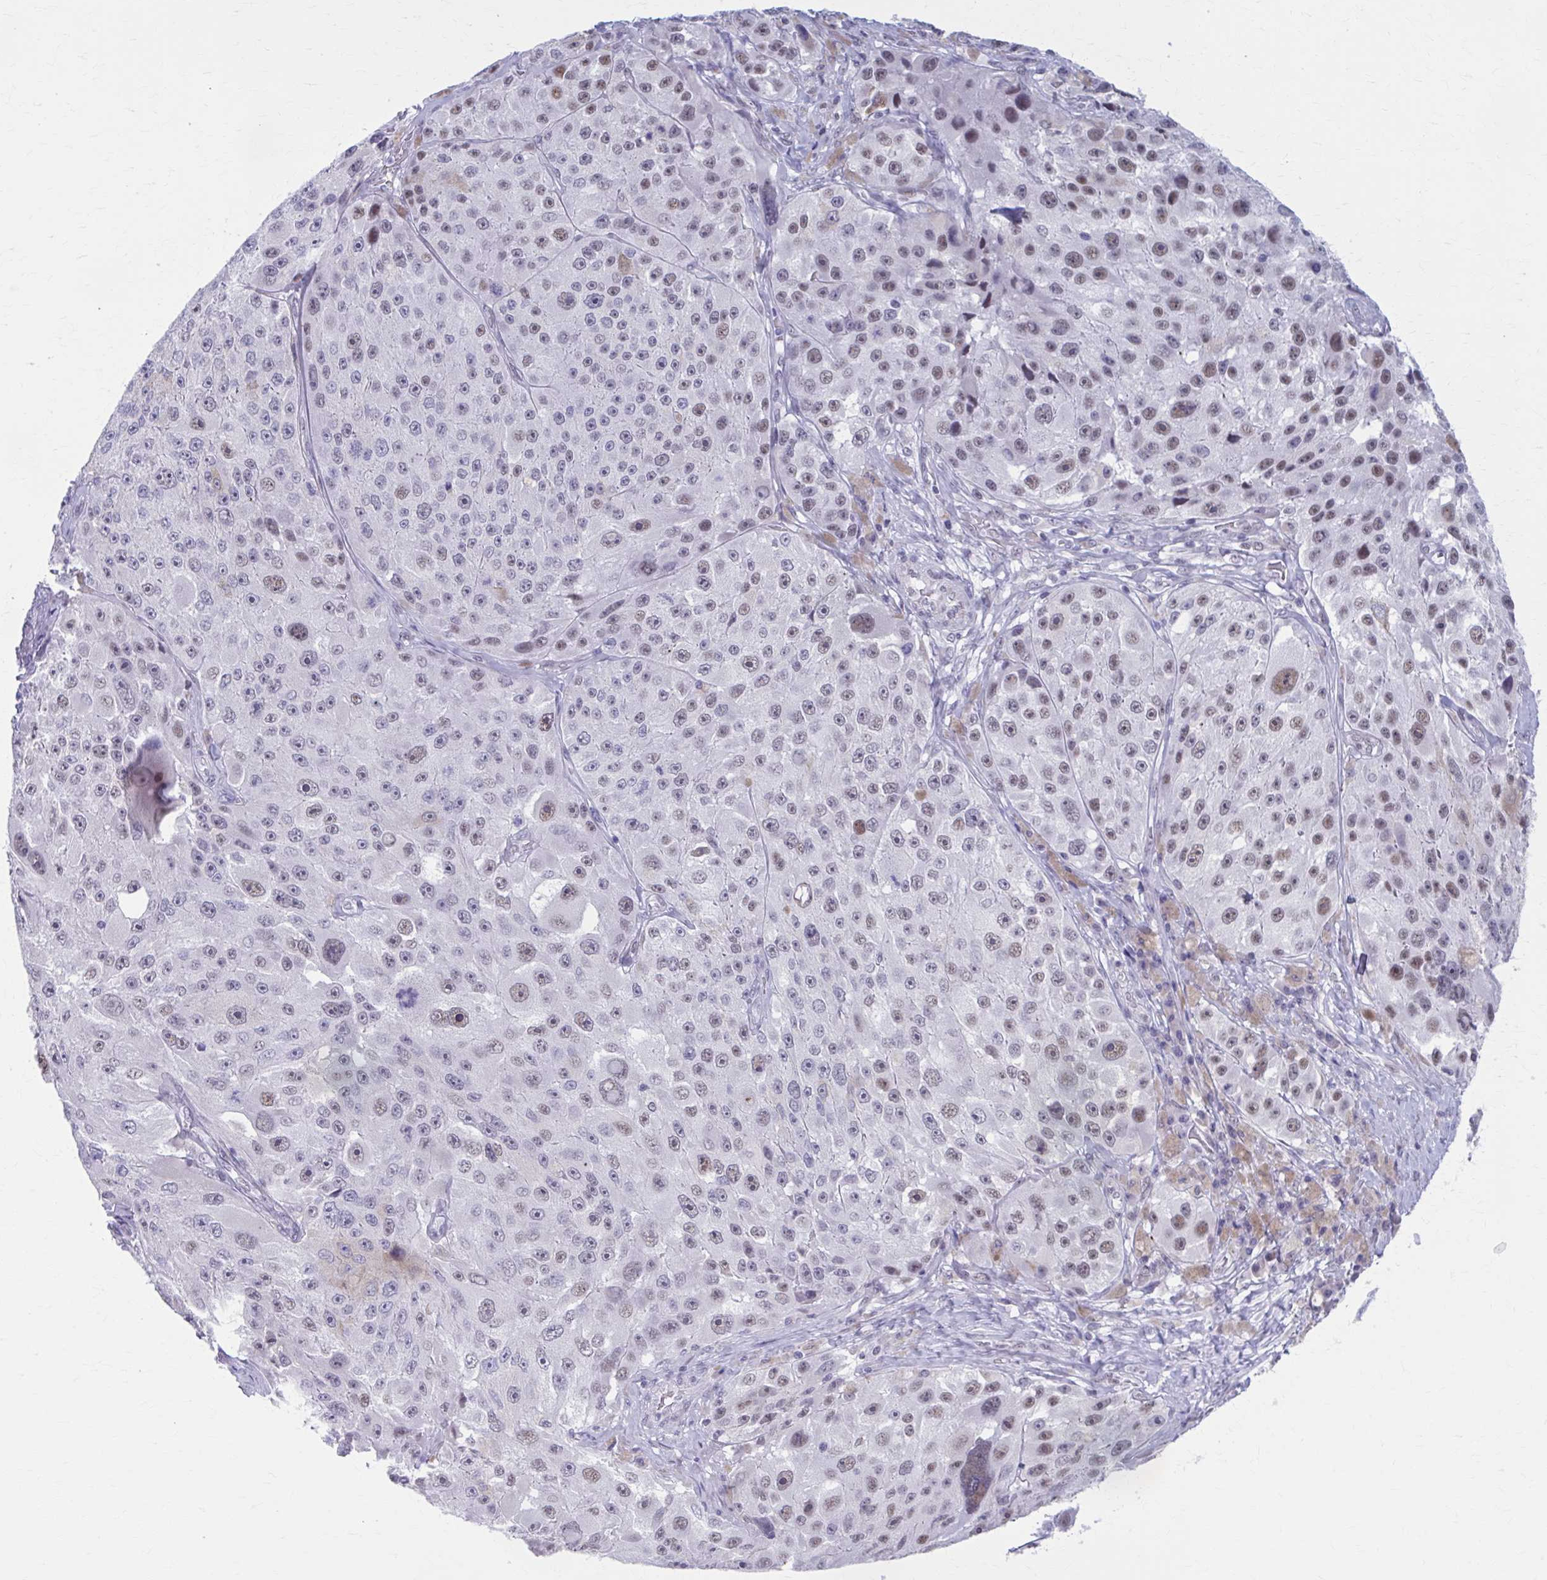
{"staining": {"intensity": "moderate", "quantity": "<25%", "location": "nuclear"}, "tissue": "melanoma", "cell_type": "Tumor cells", "image_type": "cancer", "snomed": [{"axis": "morphology", "description": "Malignant melanoma, Metastatic site"}, {"axis": "topography", "description": "Lymph node"}], "caption": "IHC staining of melanoma, which displays low levels of moderate nuclear positivity in about <25% of tumor cells indicating moderate nuclear protein staining. The staining was performed using DAB (3,3'-diaminobenzidine) (brown) for protein detection and nuclei were counterstained in hematoxylin (blue).", "gene": "CCDC105", "patient": {"sex": "male", "age": 62}}